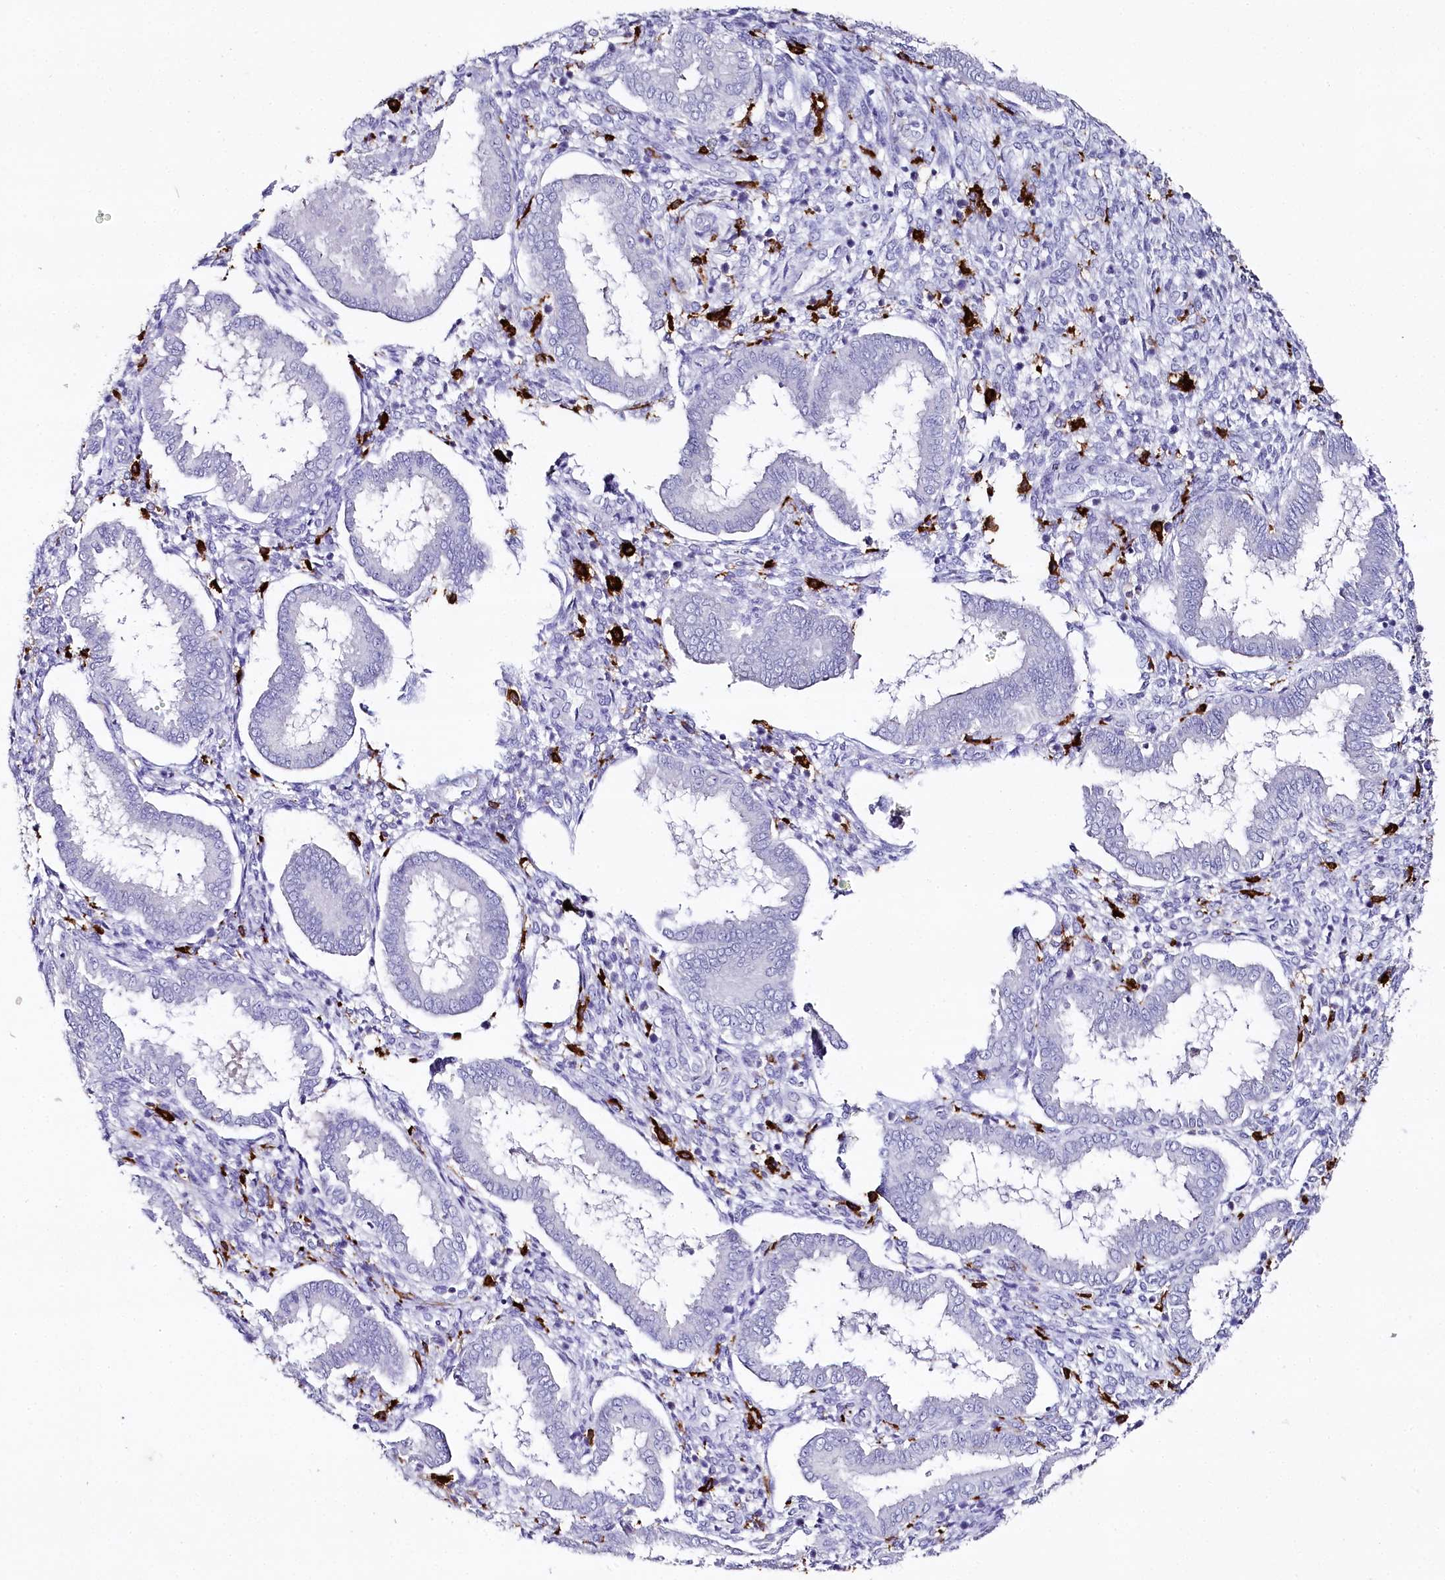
{"staining": {"intensity": "negative", "quantity": "none", "location": "none"}, "tissue": "endometrium", "cell_type": "Cells in endometrial stroma", "image_type": "normal", "snomed": [{"axis": "morphology", "description": "Normal tissue, NOS"}, {"axis": "topography", "description": "Endometrium"}], "caption": "This is an immunohistochemistry image of normal human endometrium. There is no staining in cells in endometrial stroma.", "gene": "CLEC4M", "patient": {"sex": "female", "age": 24}}